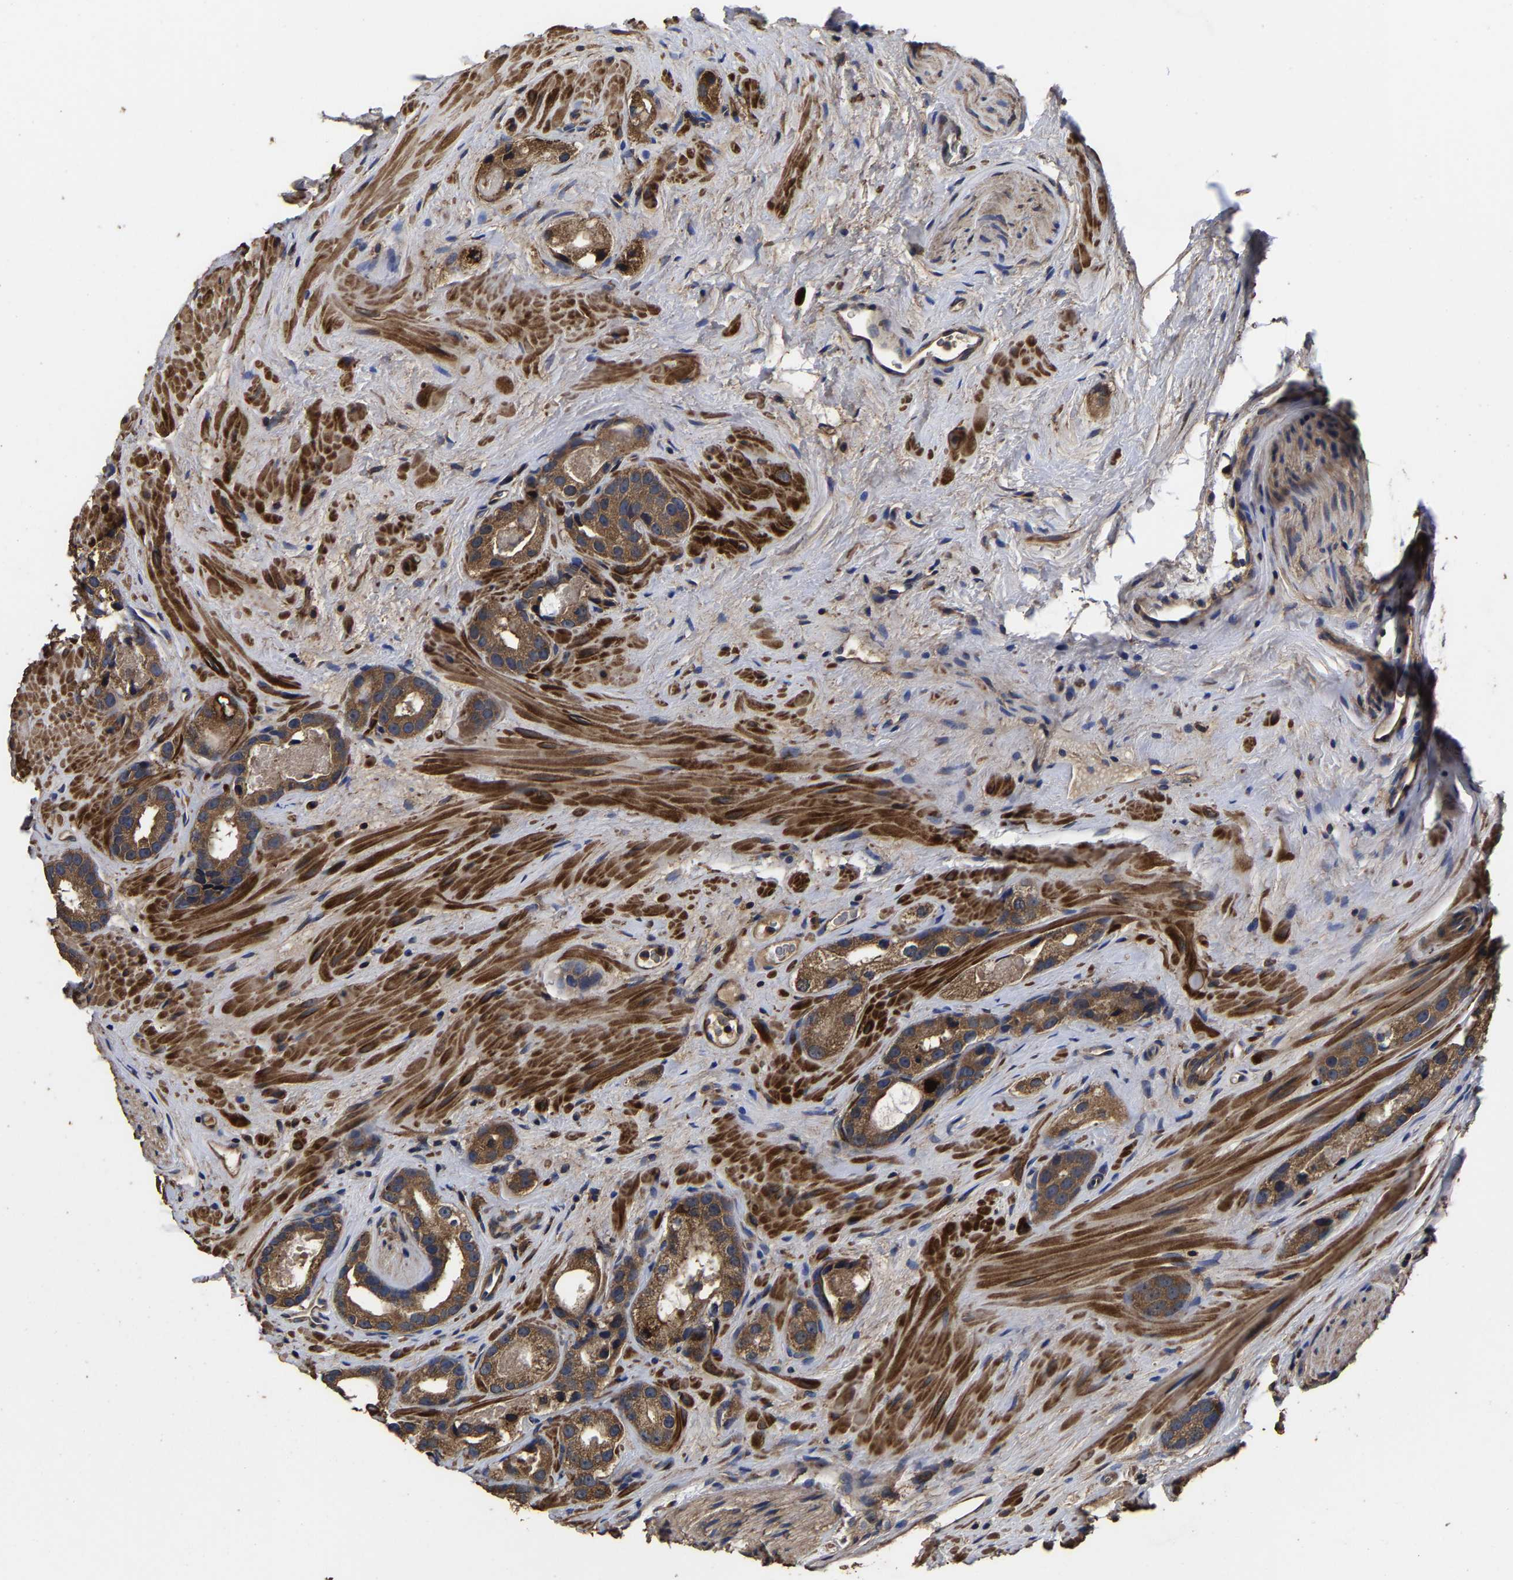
{"staining": {"intensity": "moderate", "quantity": ">75%", "location": "cytoplasmic/membranous"}, "tissue": "prostate cancer", "cell_type": "Tumor cells", "image_type": "cancer", "snomed": [{"axis": "morphology", "description": "Adenocarcinoma, High grade"}, {"axis": "topography", "description": "Prostate"}], "caption": "Moderate cytoplasmic/membranous positivity is seen in approximately >75% of tumor cells in prostate high-grade adenocarcinoma.", "gene": "ITCH", "patient": {"sex": "male", "age": 63}}